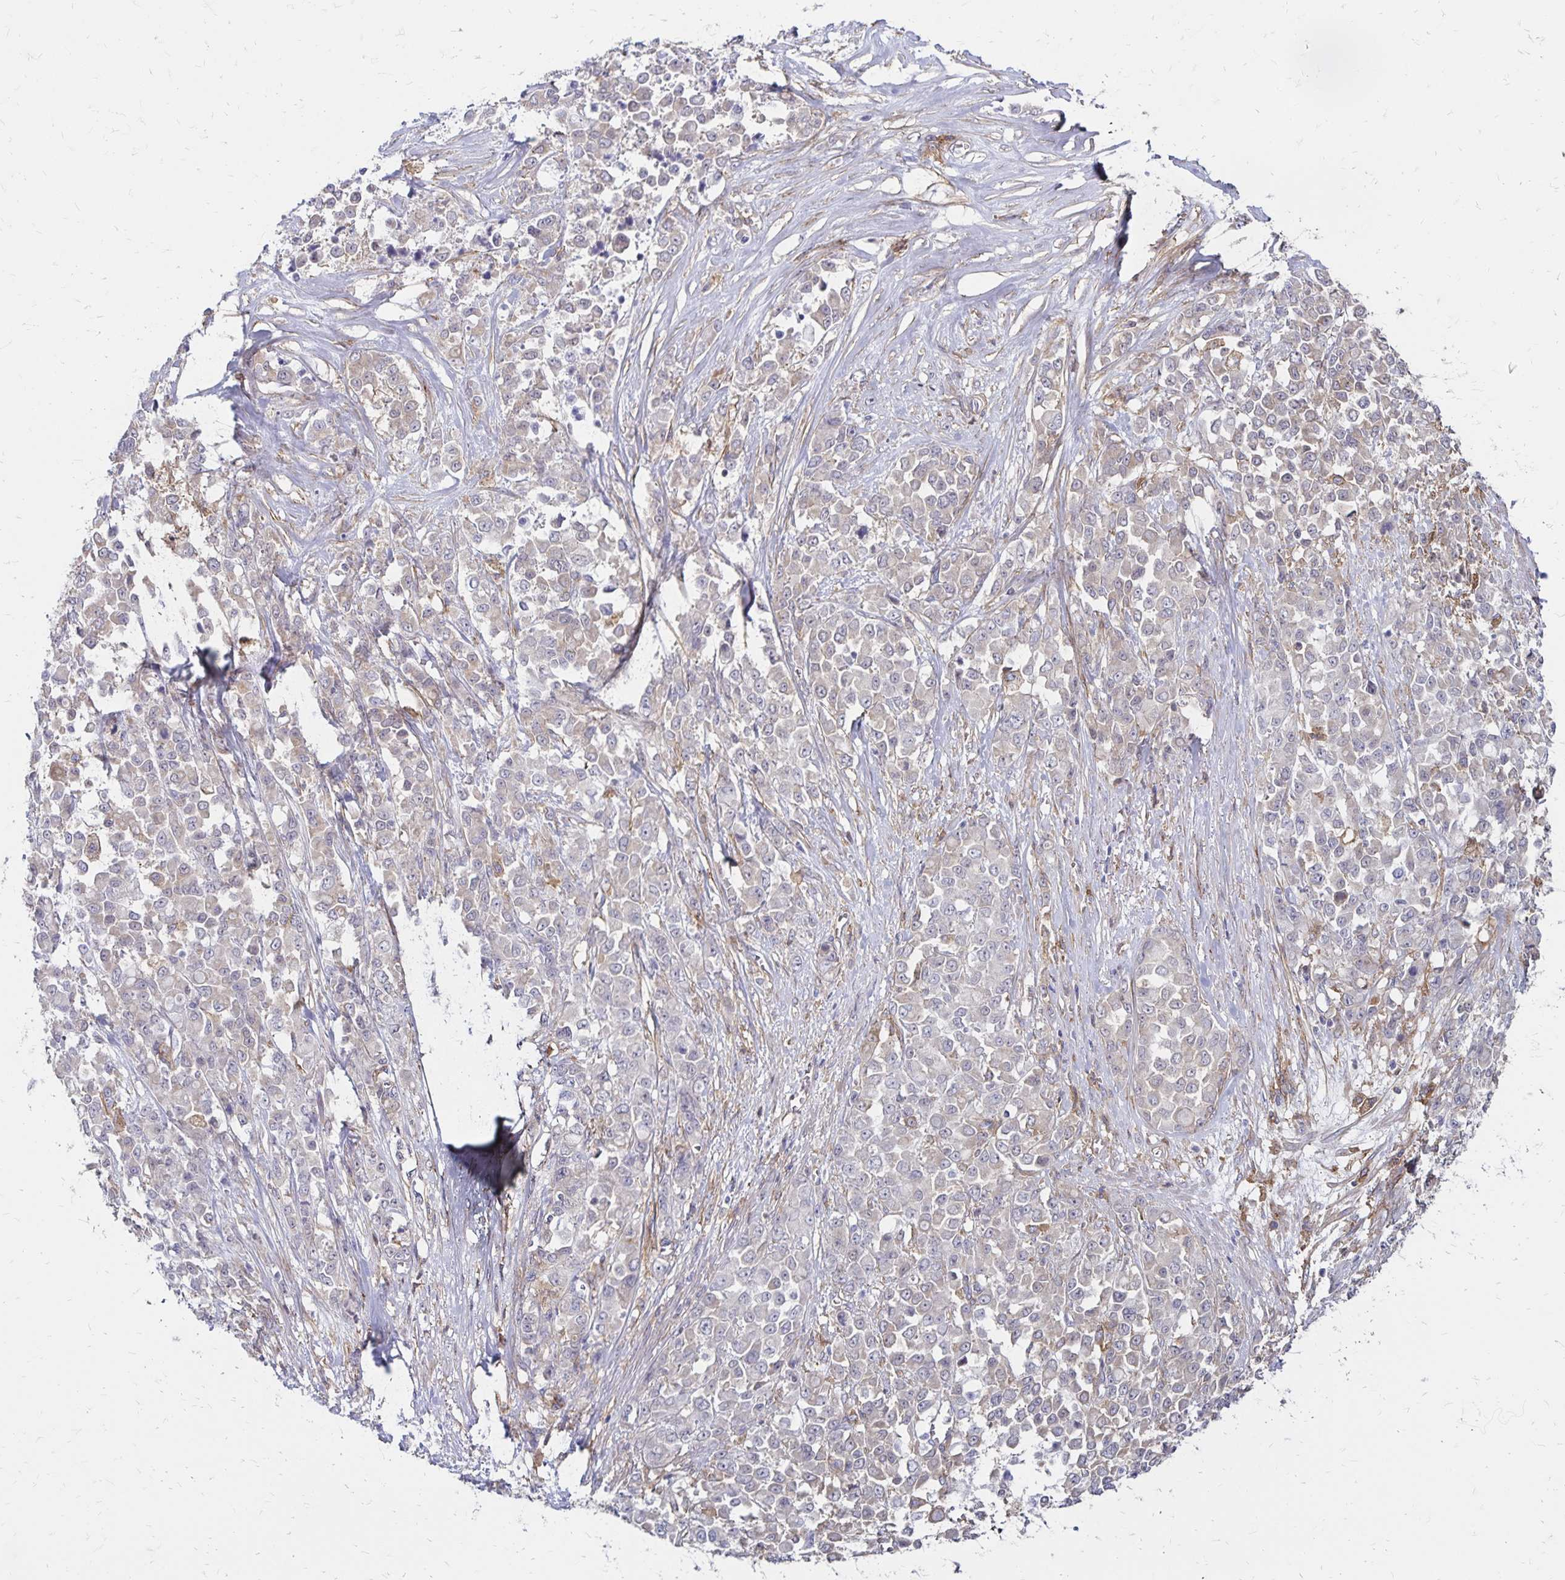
{"staining": {"intensity": "negative", "quantity": "none", "location": "none"}, "tissue": "stomach cancer", "cell_type": "Tumor cells", "image_type": "cancer", "snomed": [{"axis": "morphology", "description": "Adenocarcinoma, NOS"}, {"axis": "topography", "description": "Stomach"}], "caption": "A high-resolution micrograph shows immunohistochemistry staining of stomach adenocarcinoma, which exhibits no significant expression in tumor cells. (DAB (3,3'-diaminobenzidine) immunohistochemistry (IHC) visualized using brightfield microscopy, high magnification).", "gene": "TNS3", "patient": {"sex": "female", "age": 76}}